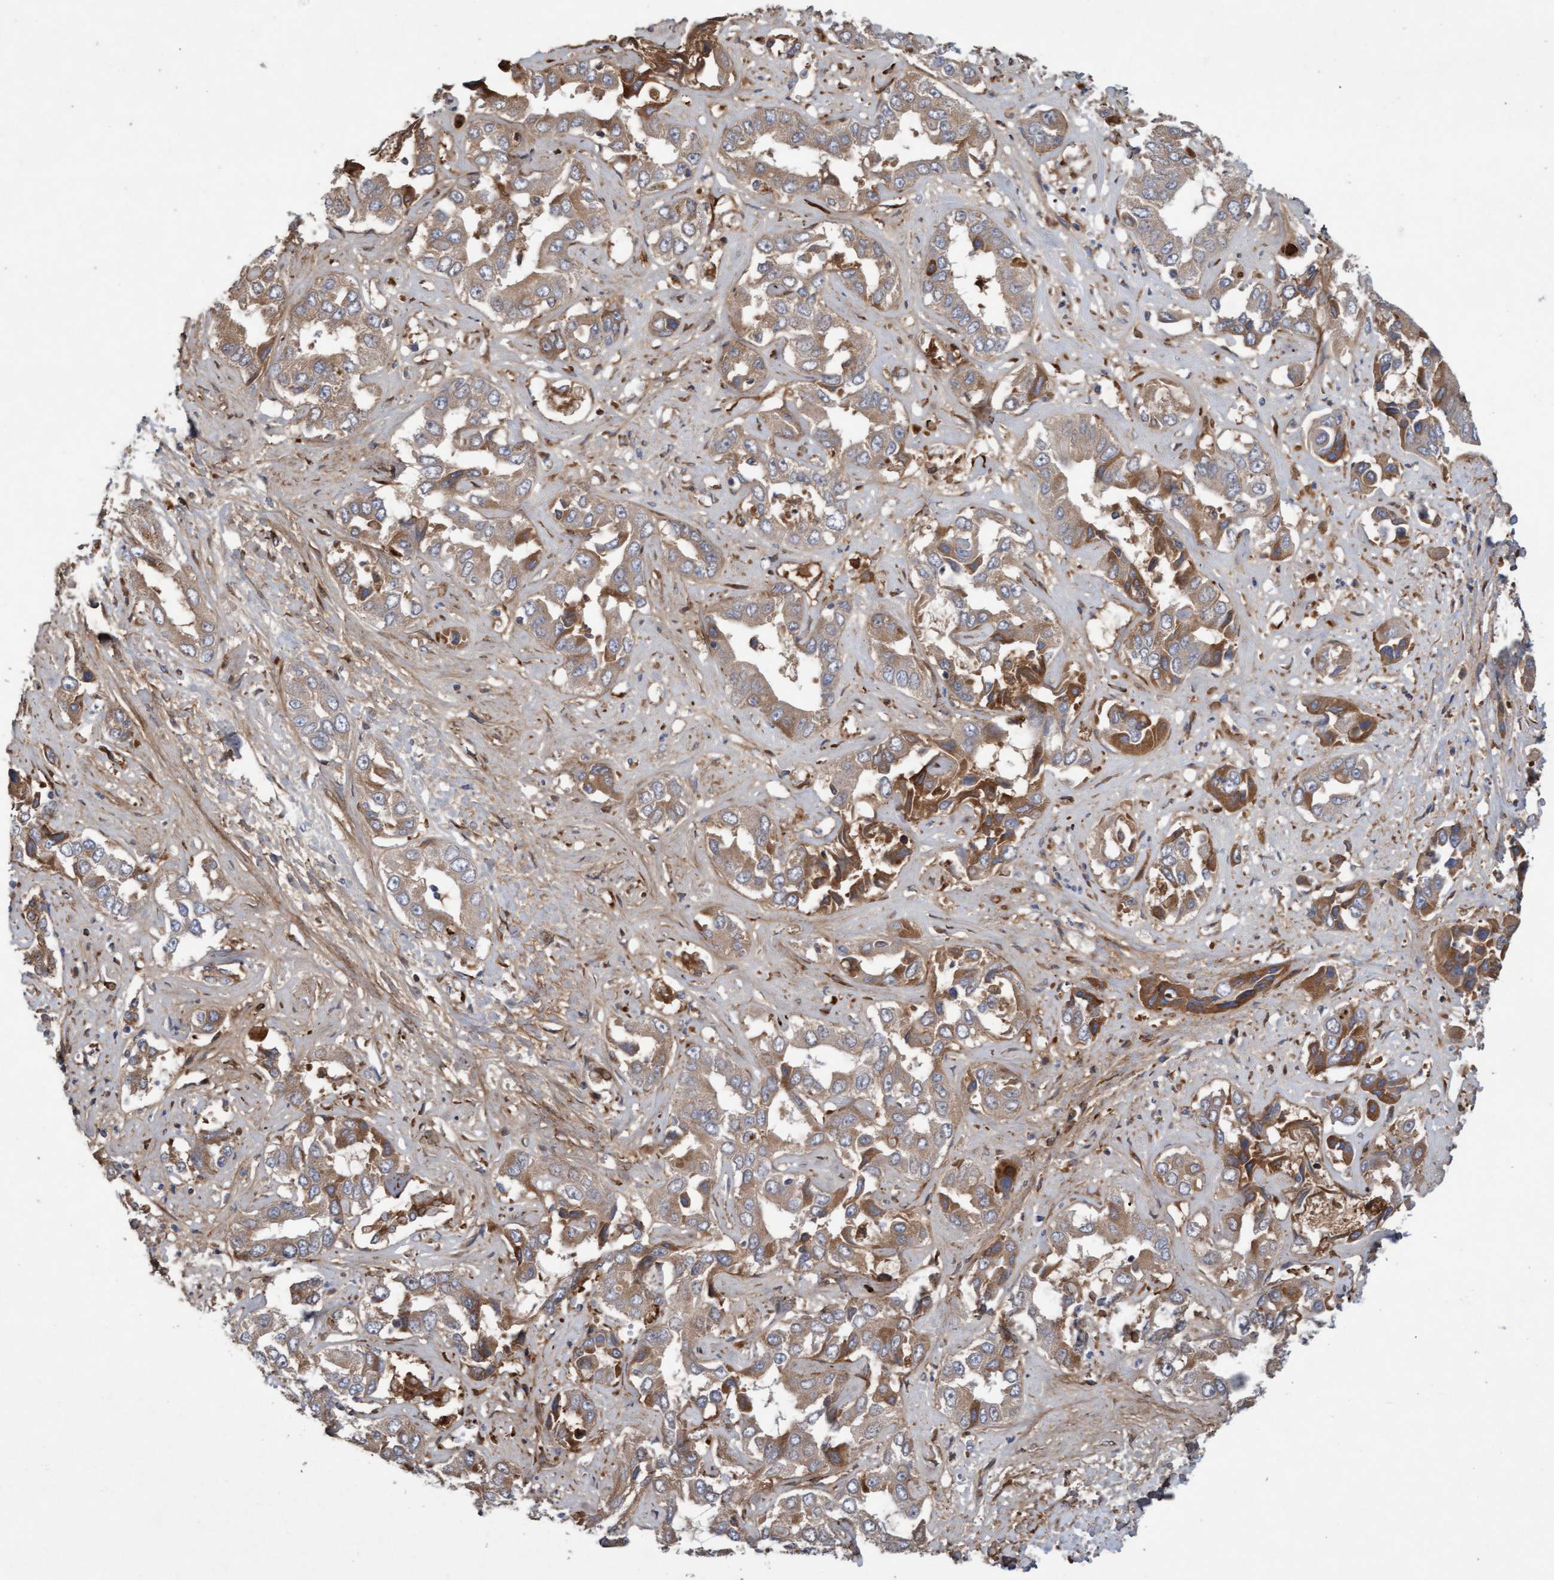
{"staining": {"intensity": "moderate", "quantity": ">75%", "location": "cytoplasmic/membranous"}, "tissue": "liver cancer", "cell_type": "Tumor cells", "image_type": "cancer", "snomed": [{"axis": "morphology", "description": "Cholangiocarcinoma"}, {"axis": "topography", "description": "Liver"}], "caption": "Liver cancer stained with immunohistochemistry demonstrates moderate cytoplasmic/membranous positivity in approximately >75% of tumor cells.", "gene": "DDHD2", "patient": {"sex": "female", "age": 52}}